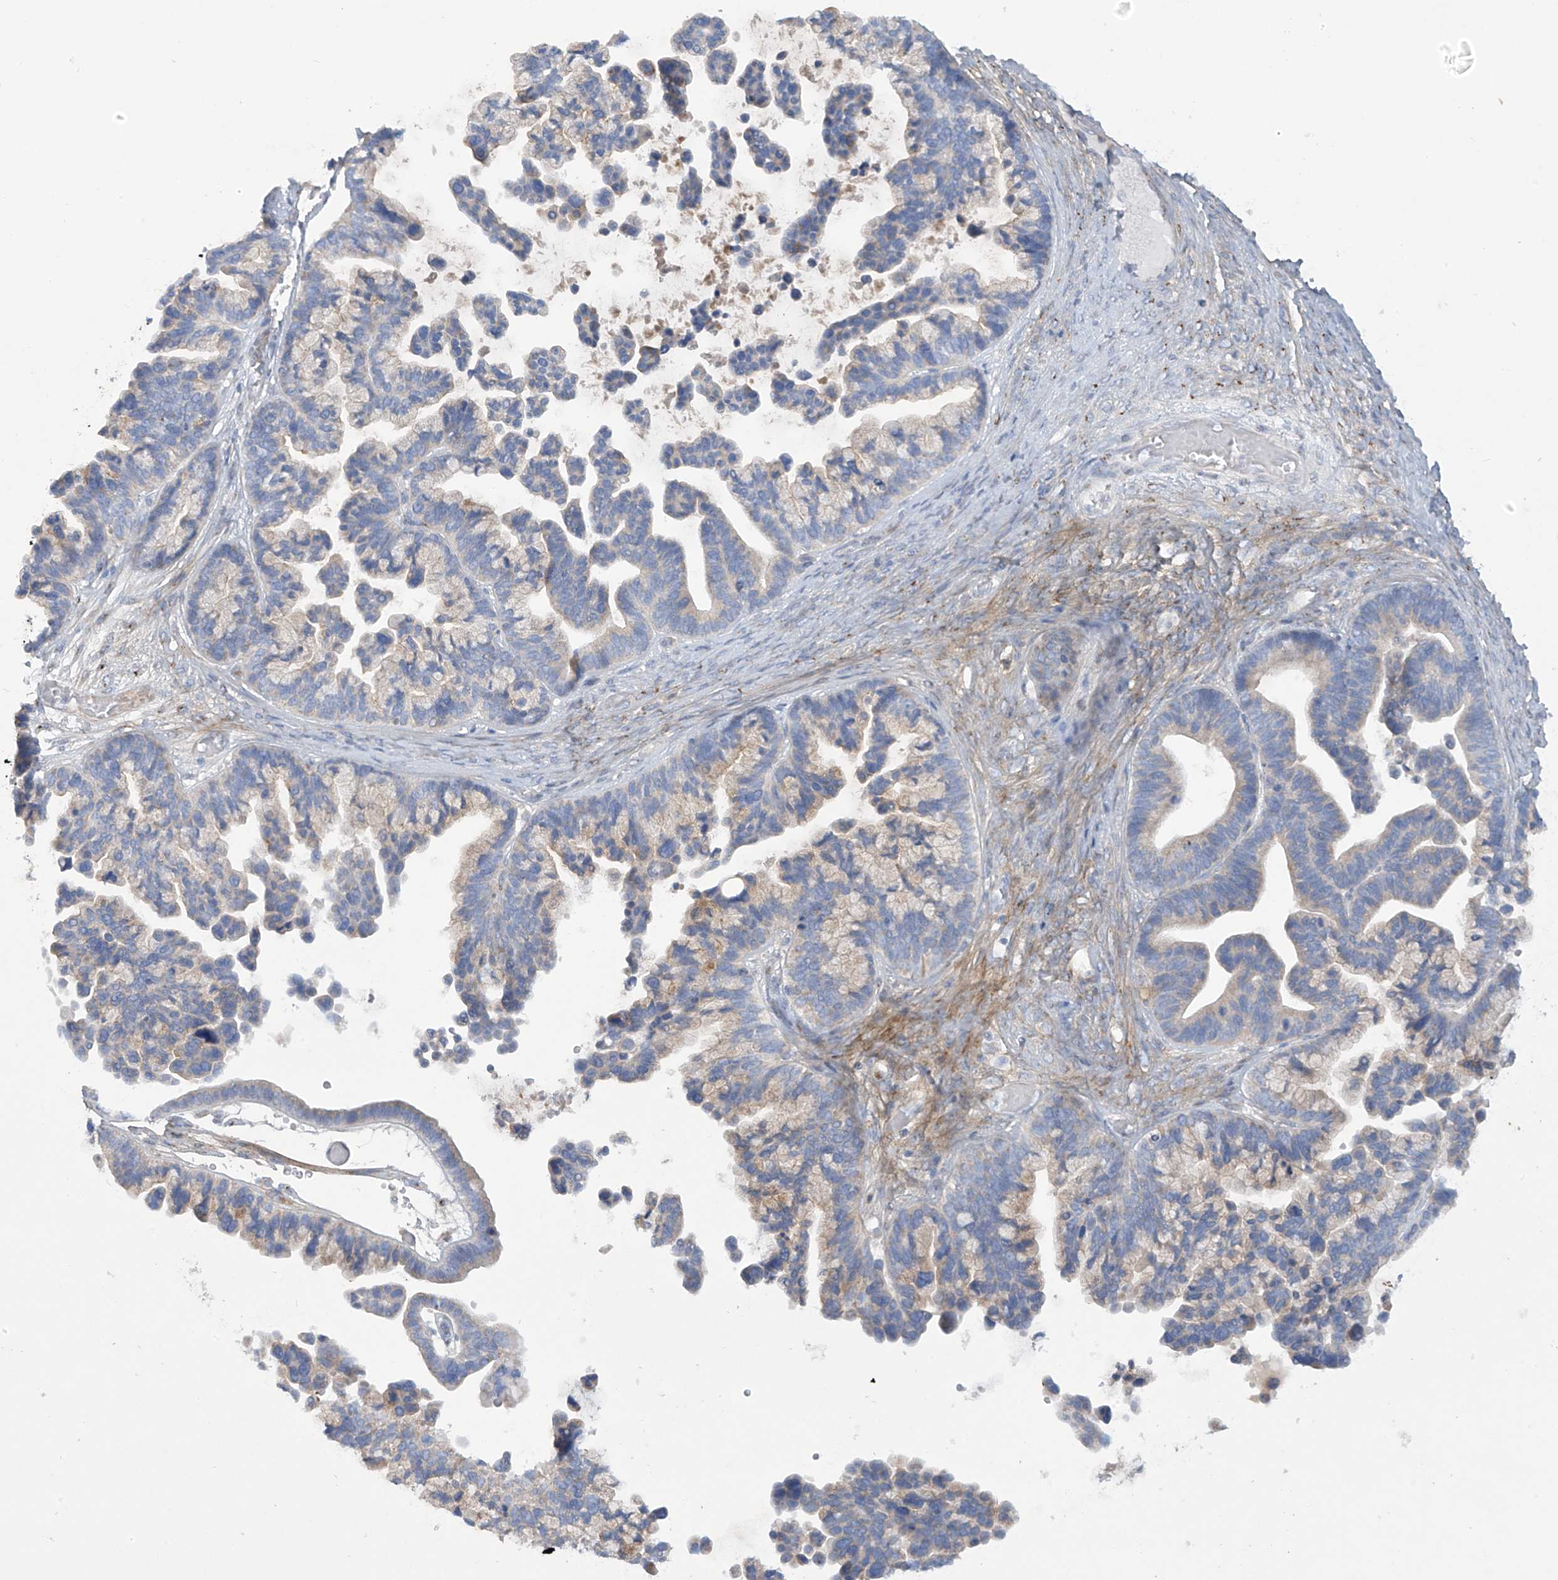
{"staining": {"intensity": "weak", "quantity": "<25%", "location": "cytoplasmic/membranous"}, "tissue": "ovarian cancer", "cell_type": "Tumor cells", "image_type": "cancer", "snomed": [{"axis": "morphology", "description": "Cystadenocarcinoma, serous, NOS"}, {"axis": "topography", "description": "Ovary"}], "caption": "DAB (3,3'-diaminobenzidine) immunohistochemical staining of human serous cystadenocarcinoma (ovarian) demonstrates no significant staining in tumor cells. The staining was performed using DAB to visualize the protein expression in brown, while the nuclei were stained in blue with hematoxylin (Magnification: 20x).", "gene": "TRMT2B", "patient": {"sex": "female", "age": 56}}